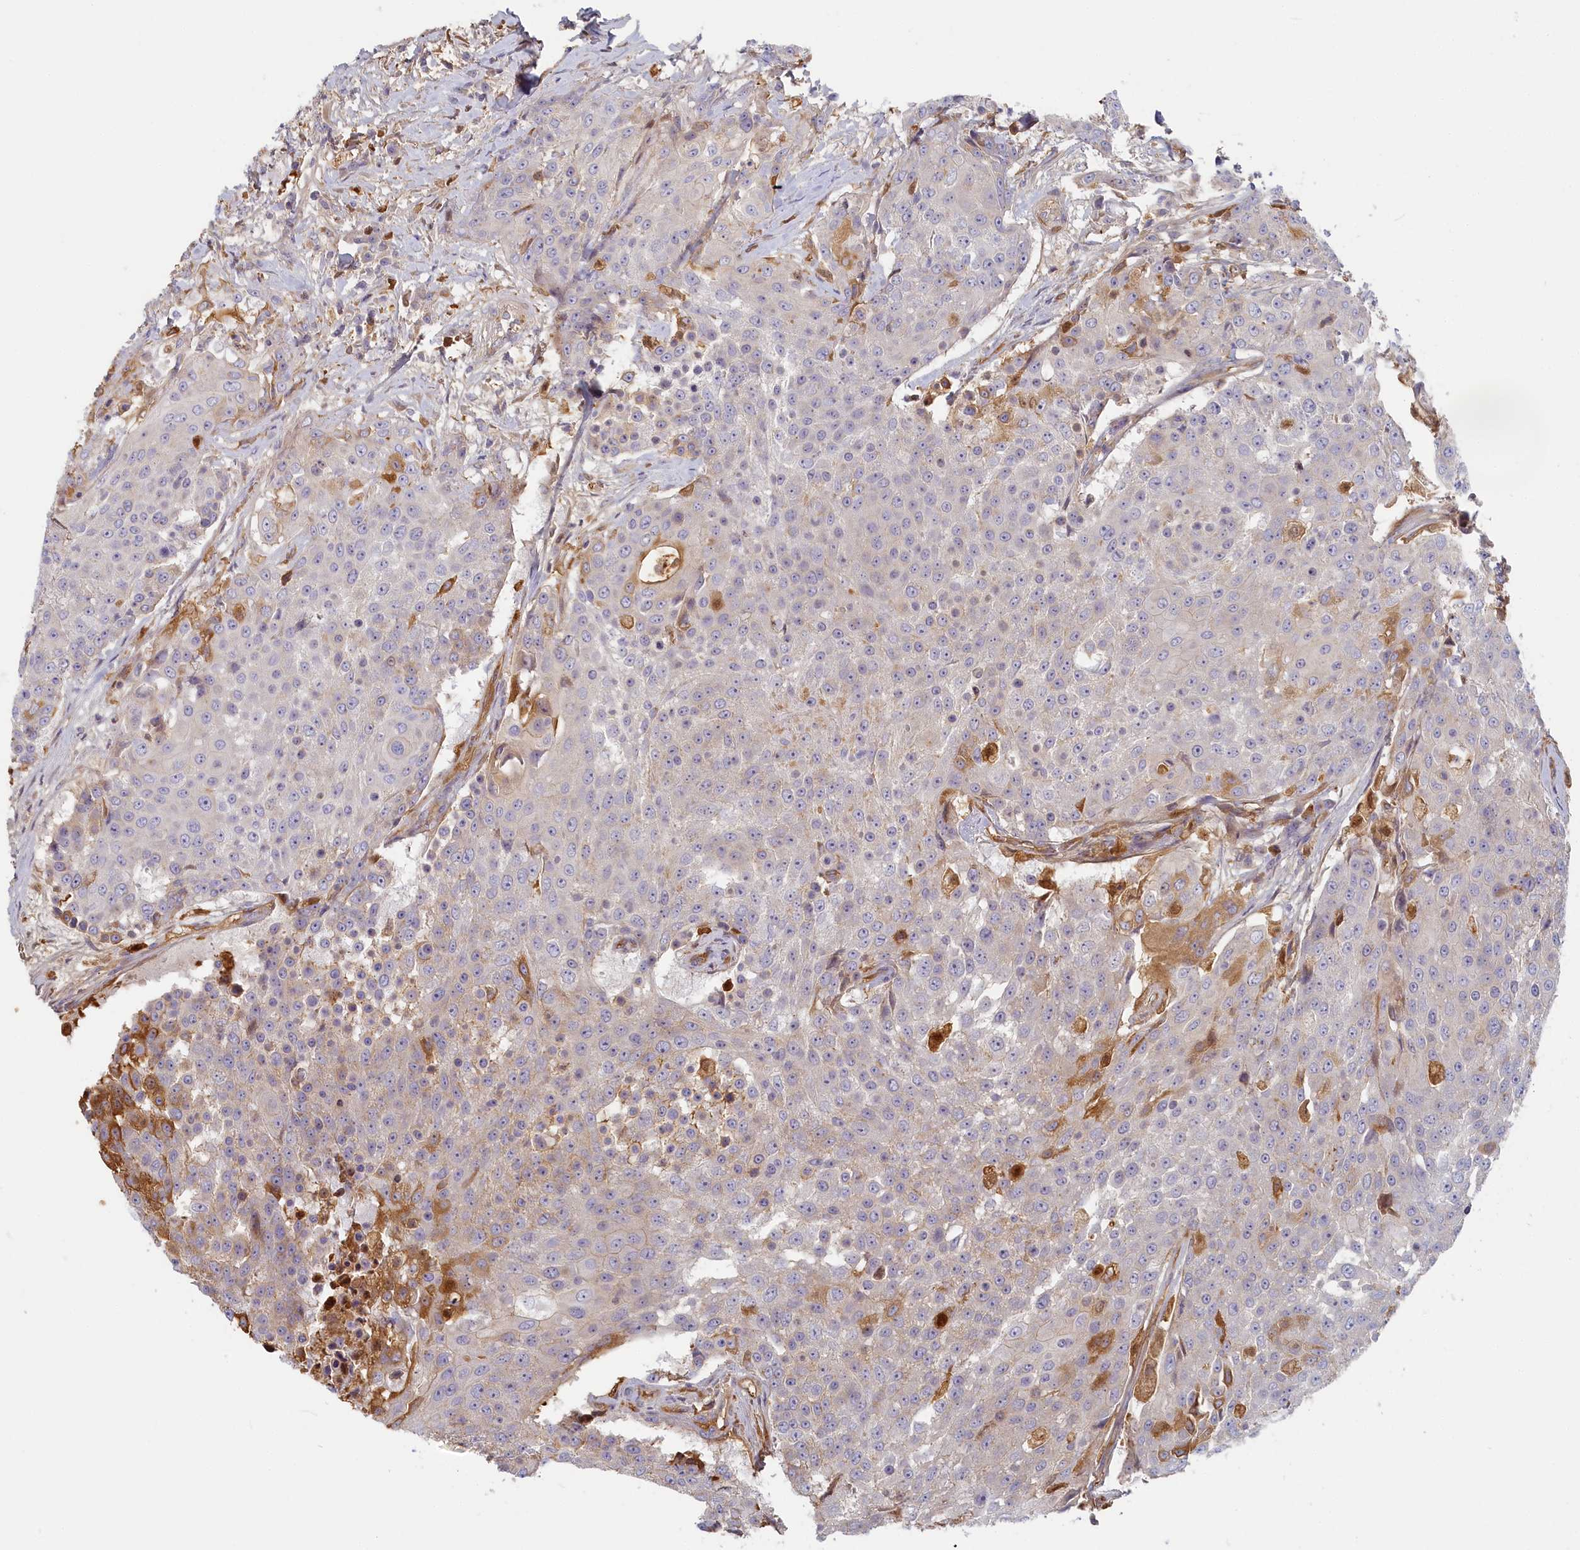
{"staining": {"intensity": "moderate", "quantity": "25%-75%", "location": "cytoplasmic/membranous"}, "tissue": "urothelial cancer", "cell_type": "Tumor cells", "image_type": "cancer", "snomed": [{"axis": "morphology", "description": "Urothelial carcinoma, High grade"}, {"axis": "topography", "description": "Urinary bladder"}], "caption": "A histopathology image of urothelial carcinoma (high-grade) stained for a protein demonstrates moderate cytoplasmic/membranous brown staining in tumor cells. (IHC, brightfield microscopy, high magnification).", "gene": "STX16", "patient": {"sex": "female", "age": 63}}